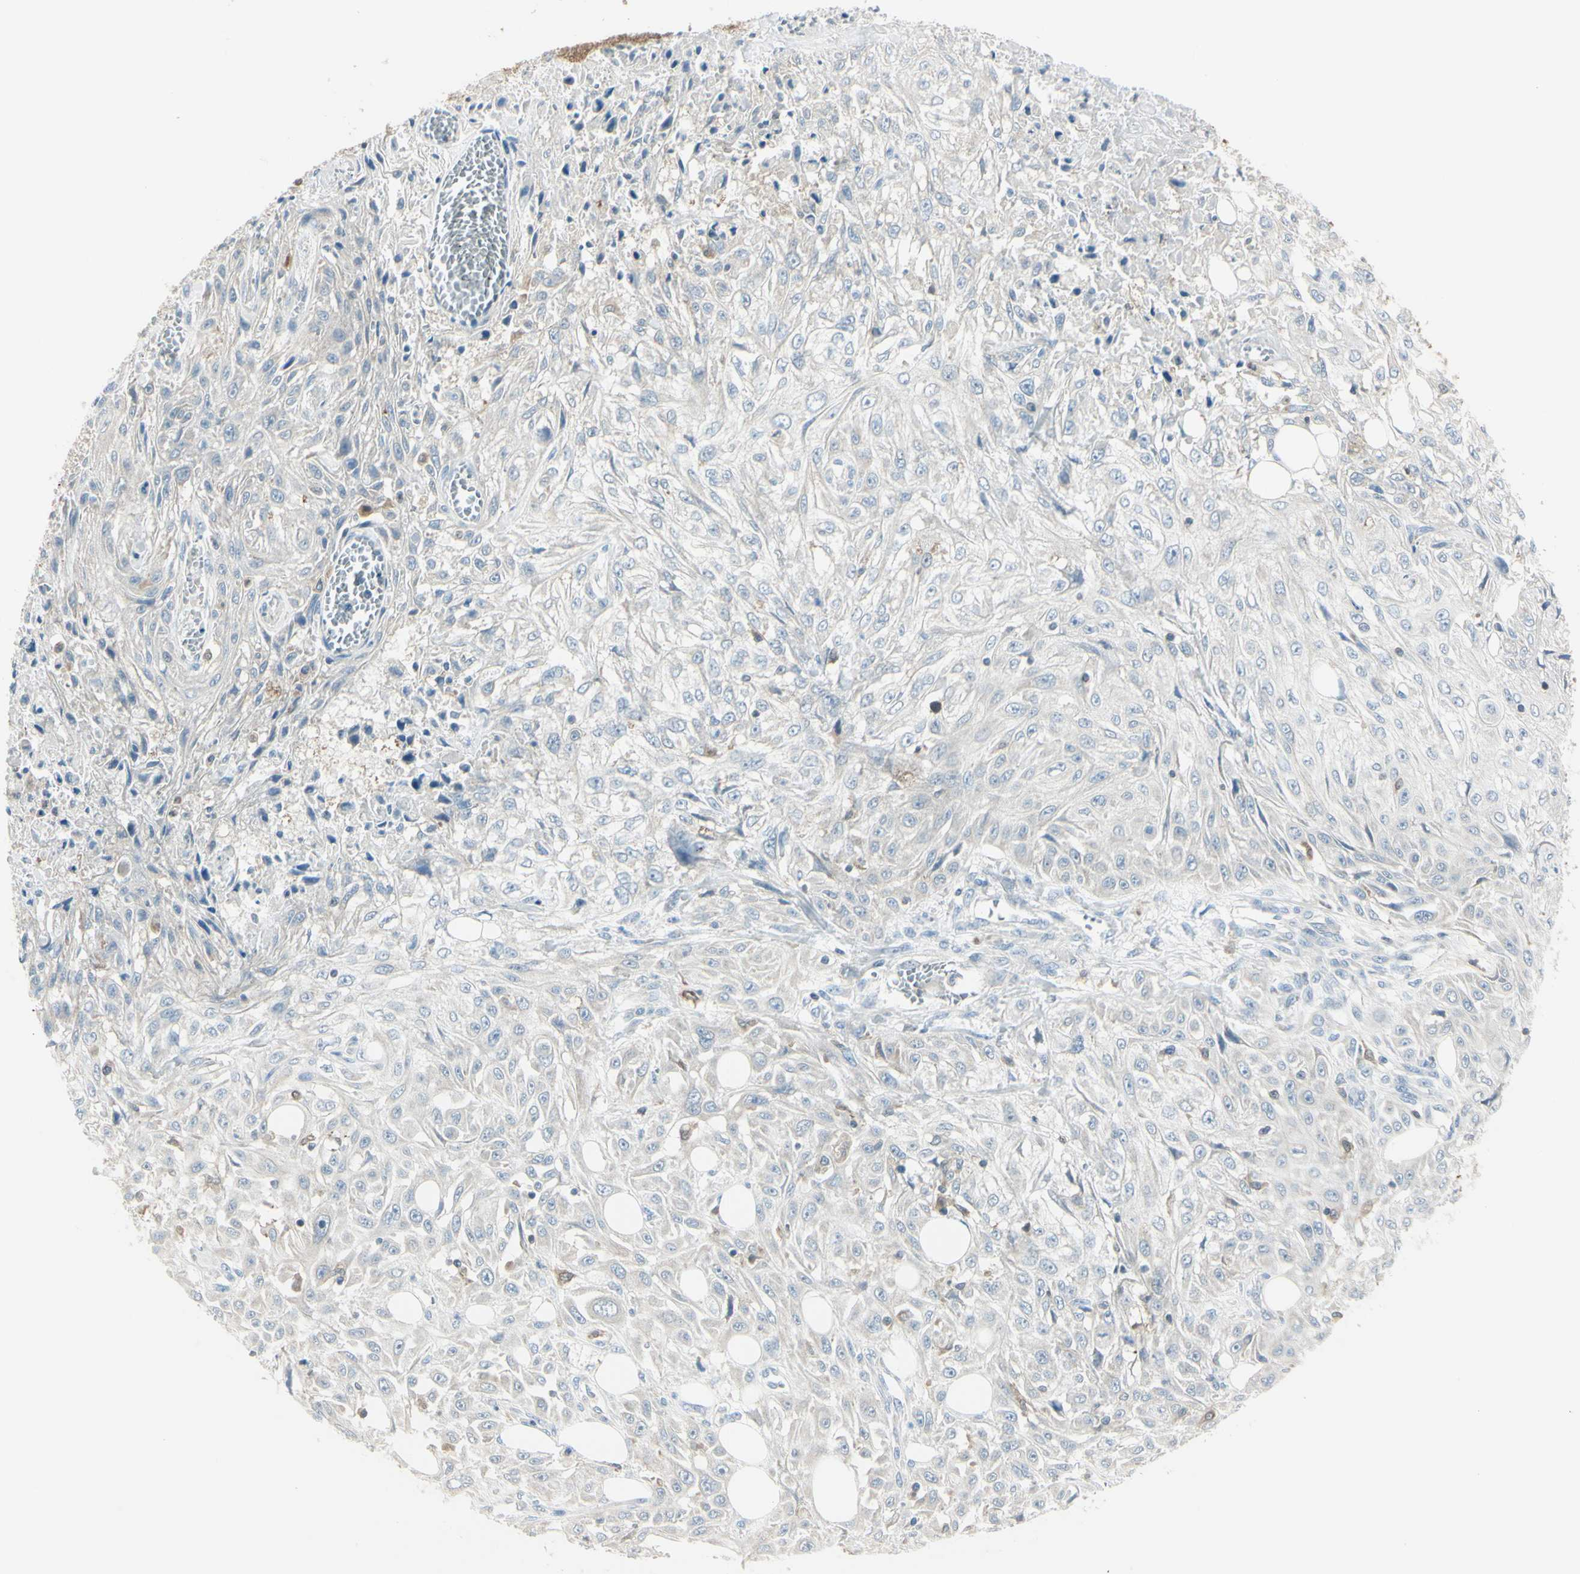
{"staining": {"intensity": "negative", "quantity": "none", "location": "none"}, "tissue": "skin cancer", "cell_type": "Tumor cells", "image_type": "cancer", "snomed": [{"axis": "morphology", "description": "Squamous cell carcinoma, NOS"}, {"axis": "morphology", "description": "Squamous cell carcinoma, metastatic, NOS"}, {"axis": "topography", "description": "Skin"}, {"axis": "topography", "description": "Lymph node"}], "caption": "An immunohistochemistry image of metastatic squamous cell carcinoma (skin) is shown. There is no staining in tumor cells of metastatic squamous cell carcinoma (skin).", "gene": "CYRIB", "patient": {"sex": "male", "age": 75}}